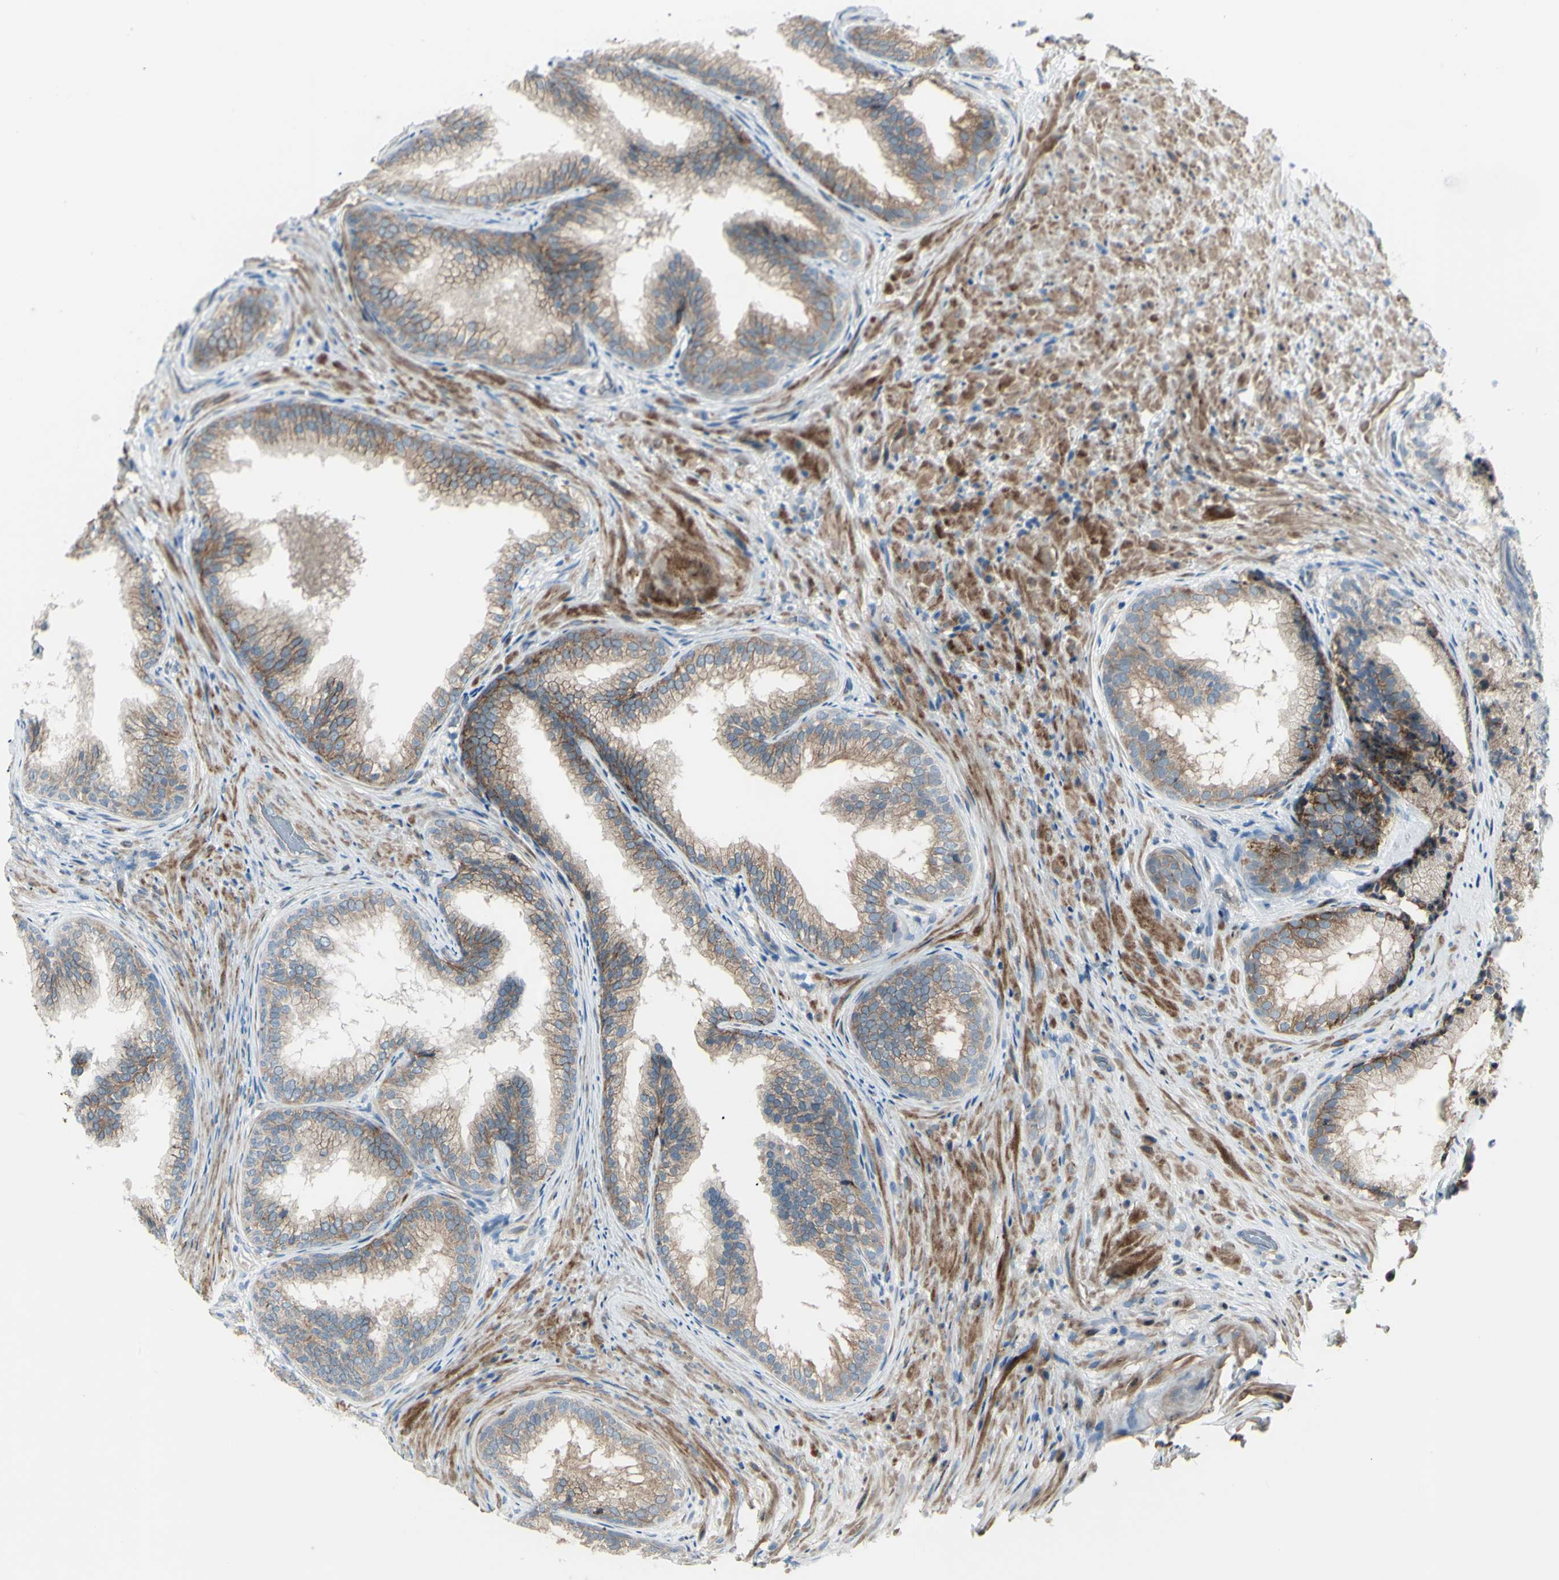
{"staining": {"intensity": "moderate", "quantity": ">75%", "location": "cytoplasmic/membranous"}, "tissue": "prostate", "cell_type": "Glandular cells", "image_type": "normal", "snomed": [{"axis": "morphology", "description": "Normal tissue, NOS"}, {"axis": "topography", "description": "Prostate"}], "caption": "IHC of benign human prostate displays medium levels of moderate cytoplasmic/membranous positivity in about >75% of glandular cells.", "gene": "LRRK1", "patient": {"sex": "male", "age": 76}}